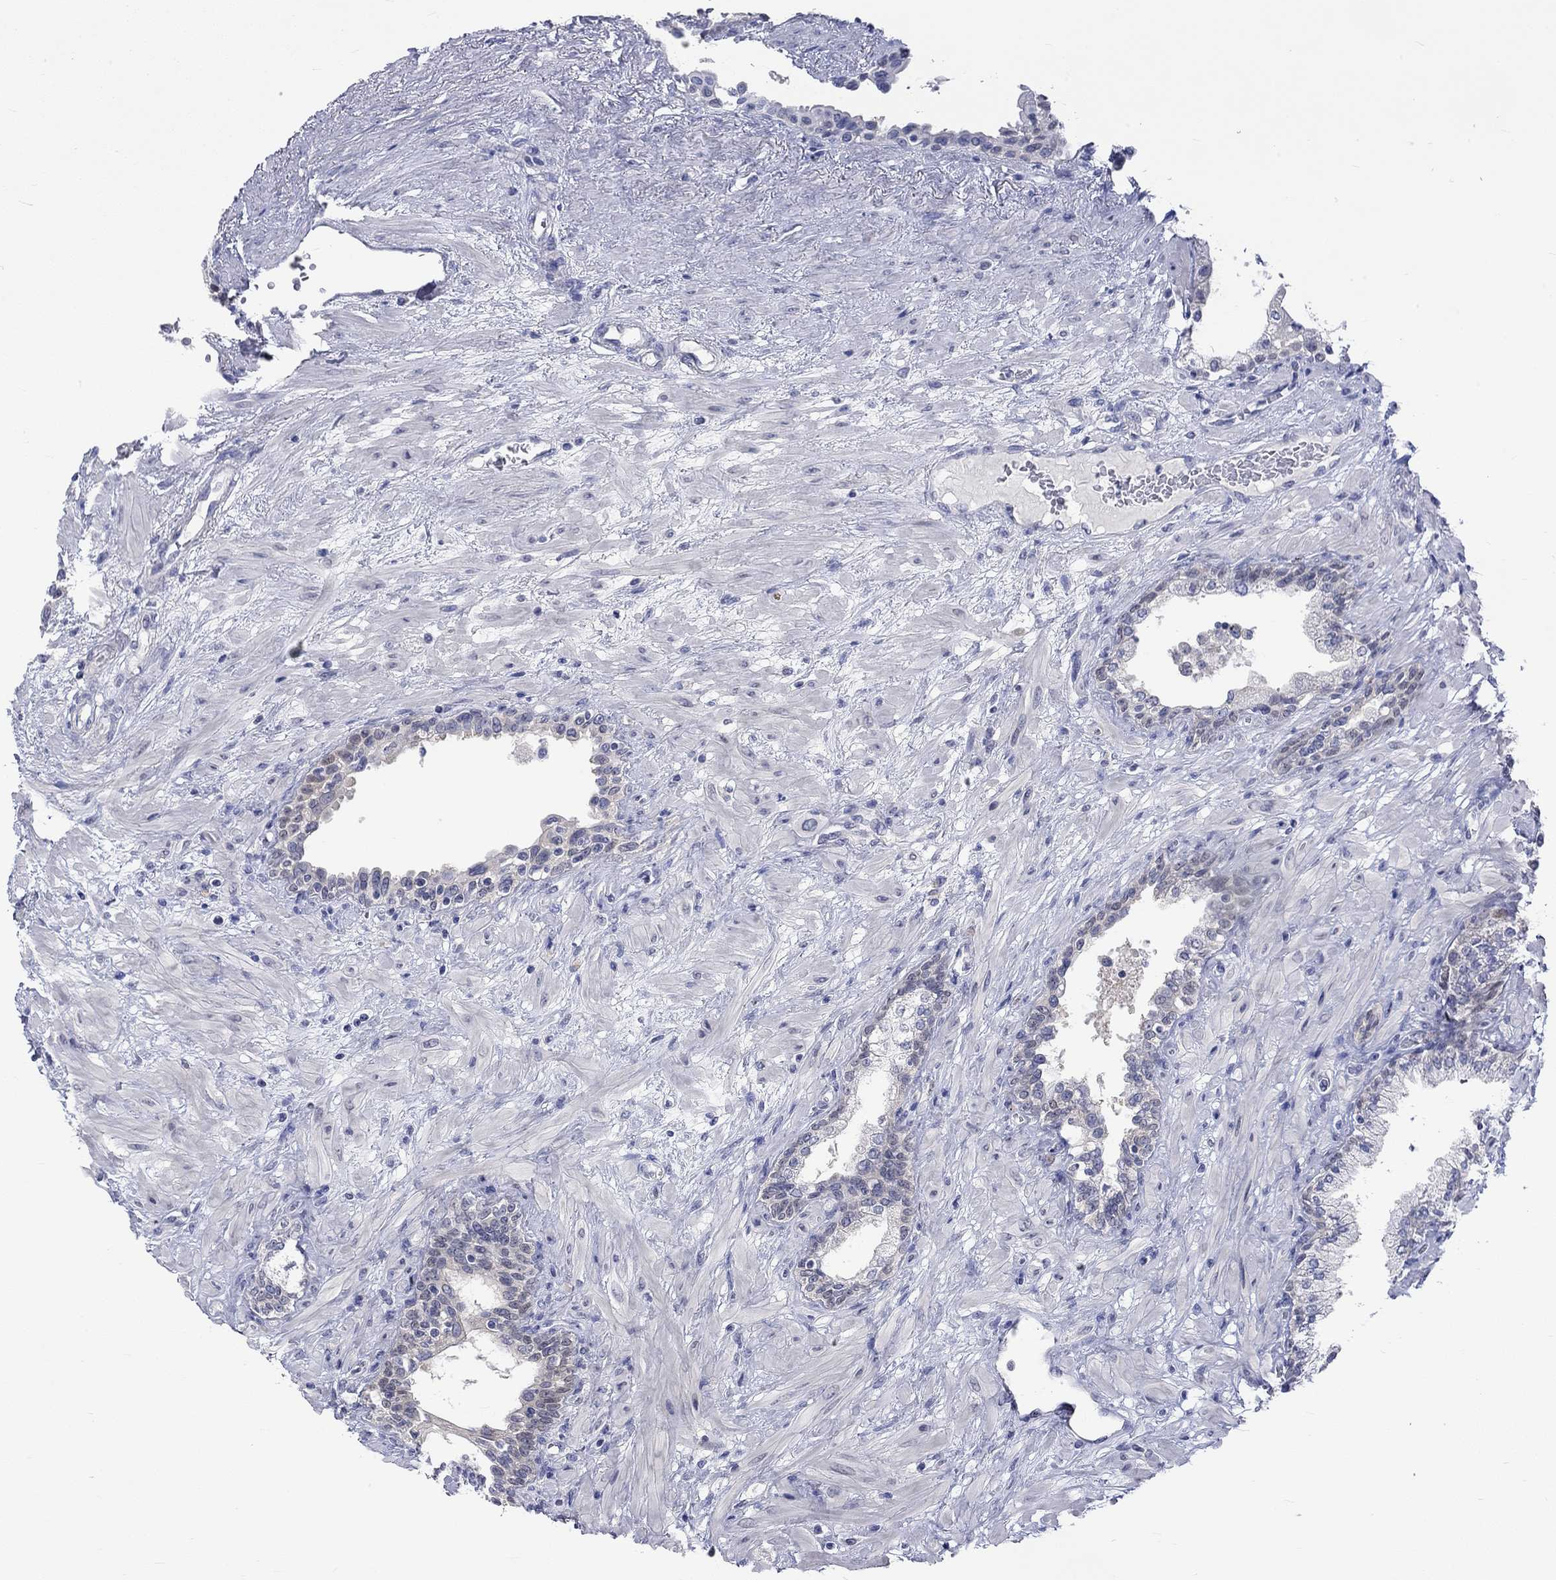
{"staining": {"intensity": "negative", "quantity": "none", "location": "none"}, "tissue": "prostate", "cell_type": "Glandular cells", "image_type": "normal", "snomed": [{"axis": "morphology", "description": "Normal tissue, NOS"}, {"axis": "topography", "description": "Prostate"}], "caption": "DAB (3,3'-diaminobenzidine) immunohistochemical staining of normal human prostate shows no significant expression in glandular cells.", "gene": "CERS1", "patient": {"sex": "male", "age": 63}}